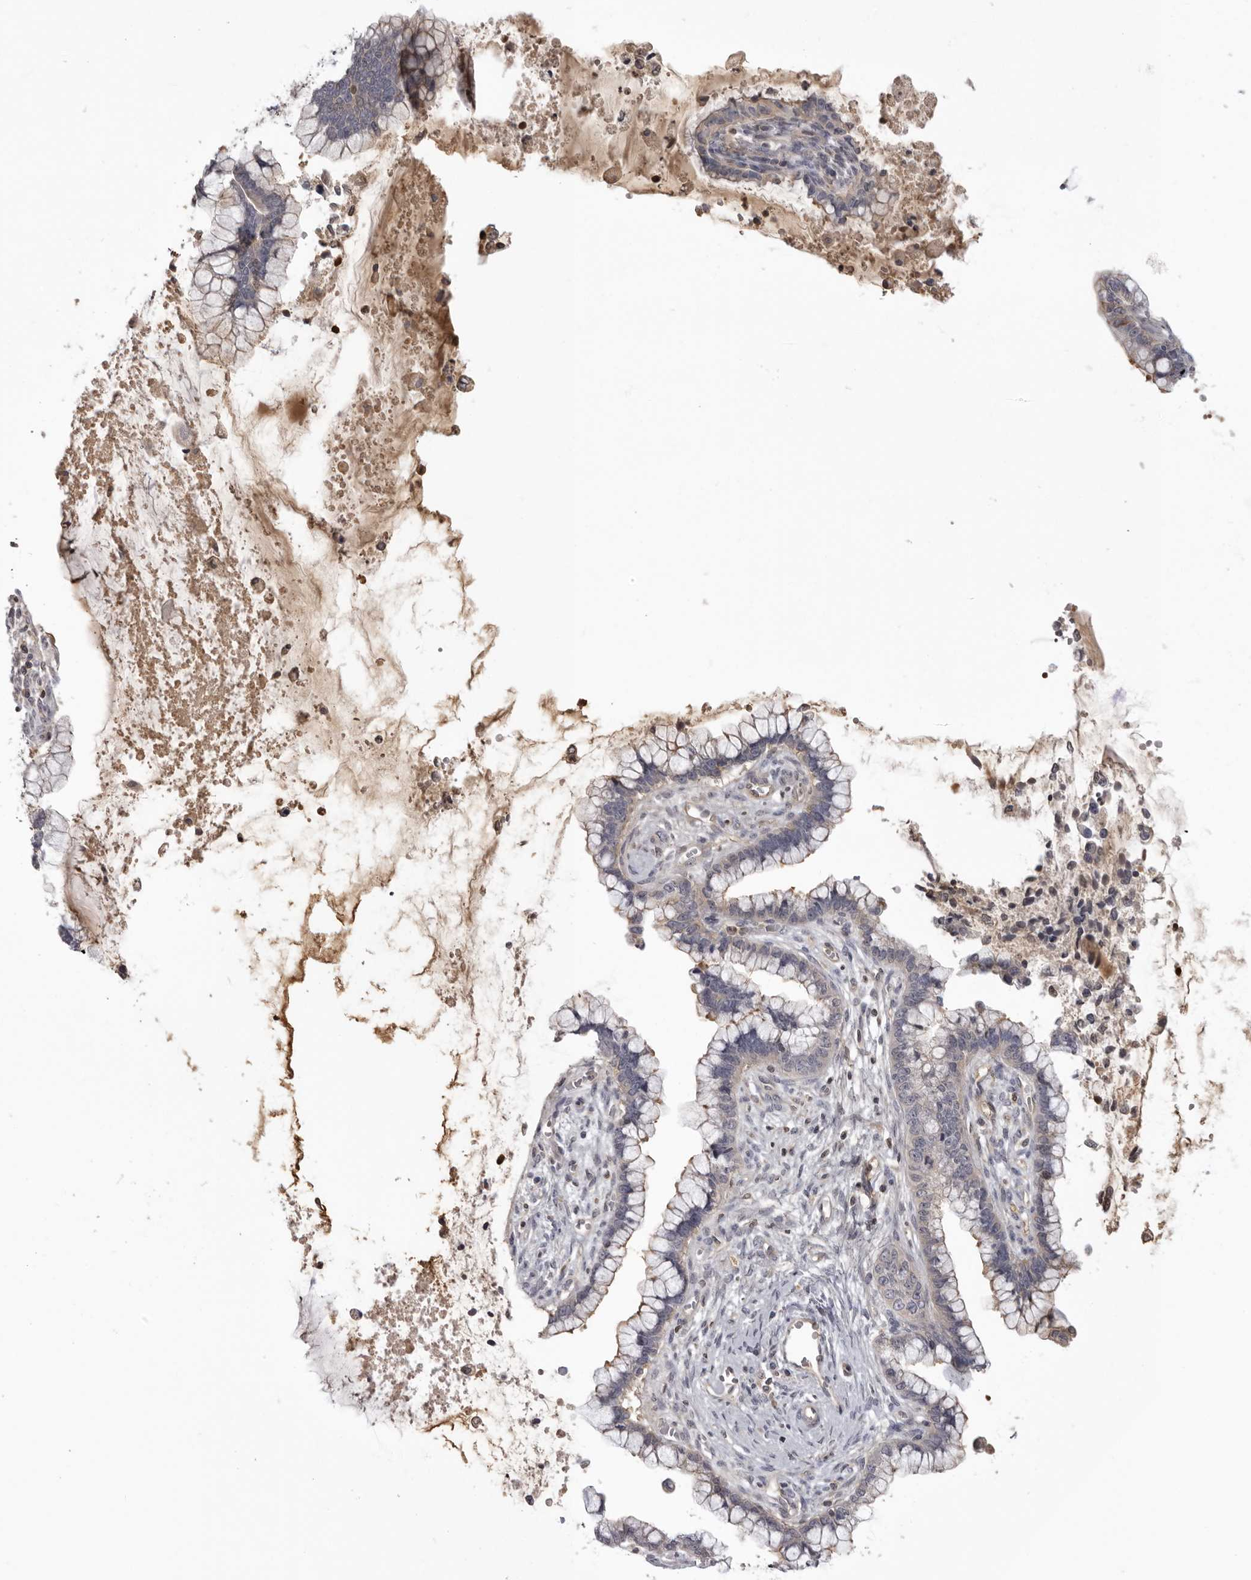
{"staining": {"intensity": "negative", "quantity": "none", "location": "none"}, "tissue": "cervical cancer", "cell_type": "Tumor cells", "image_type": "cancer", "snomed": [{"axis": "morphology", "description": "Adenocarcinoma, NOS"}, {"axis": "topography", "description": "Cervix"}], "caption": "IHC photomicrograph of neoplastic tissue: cervical cancer stained with DAB demonstrates no significant protein positivity in tumor cells. (Stains: DAB (3,3'-diaminobenzidine) IHC with hematoxylin counter stain, Microscopy: brightfield microscopy at high magnification).", "gene": "PLEKHF2", "patient": {"sex": "female", "age": 44}}